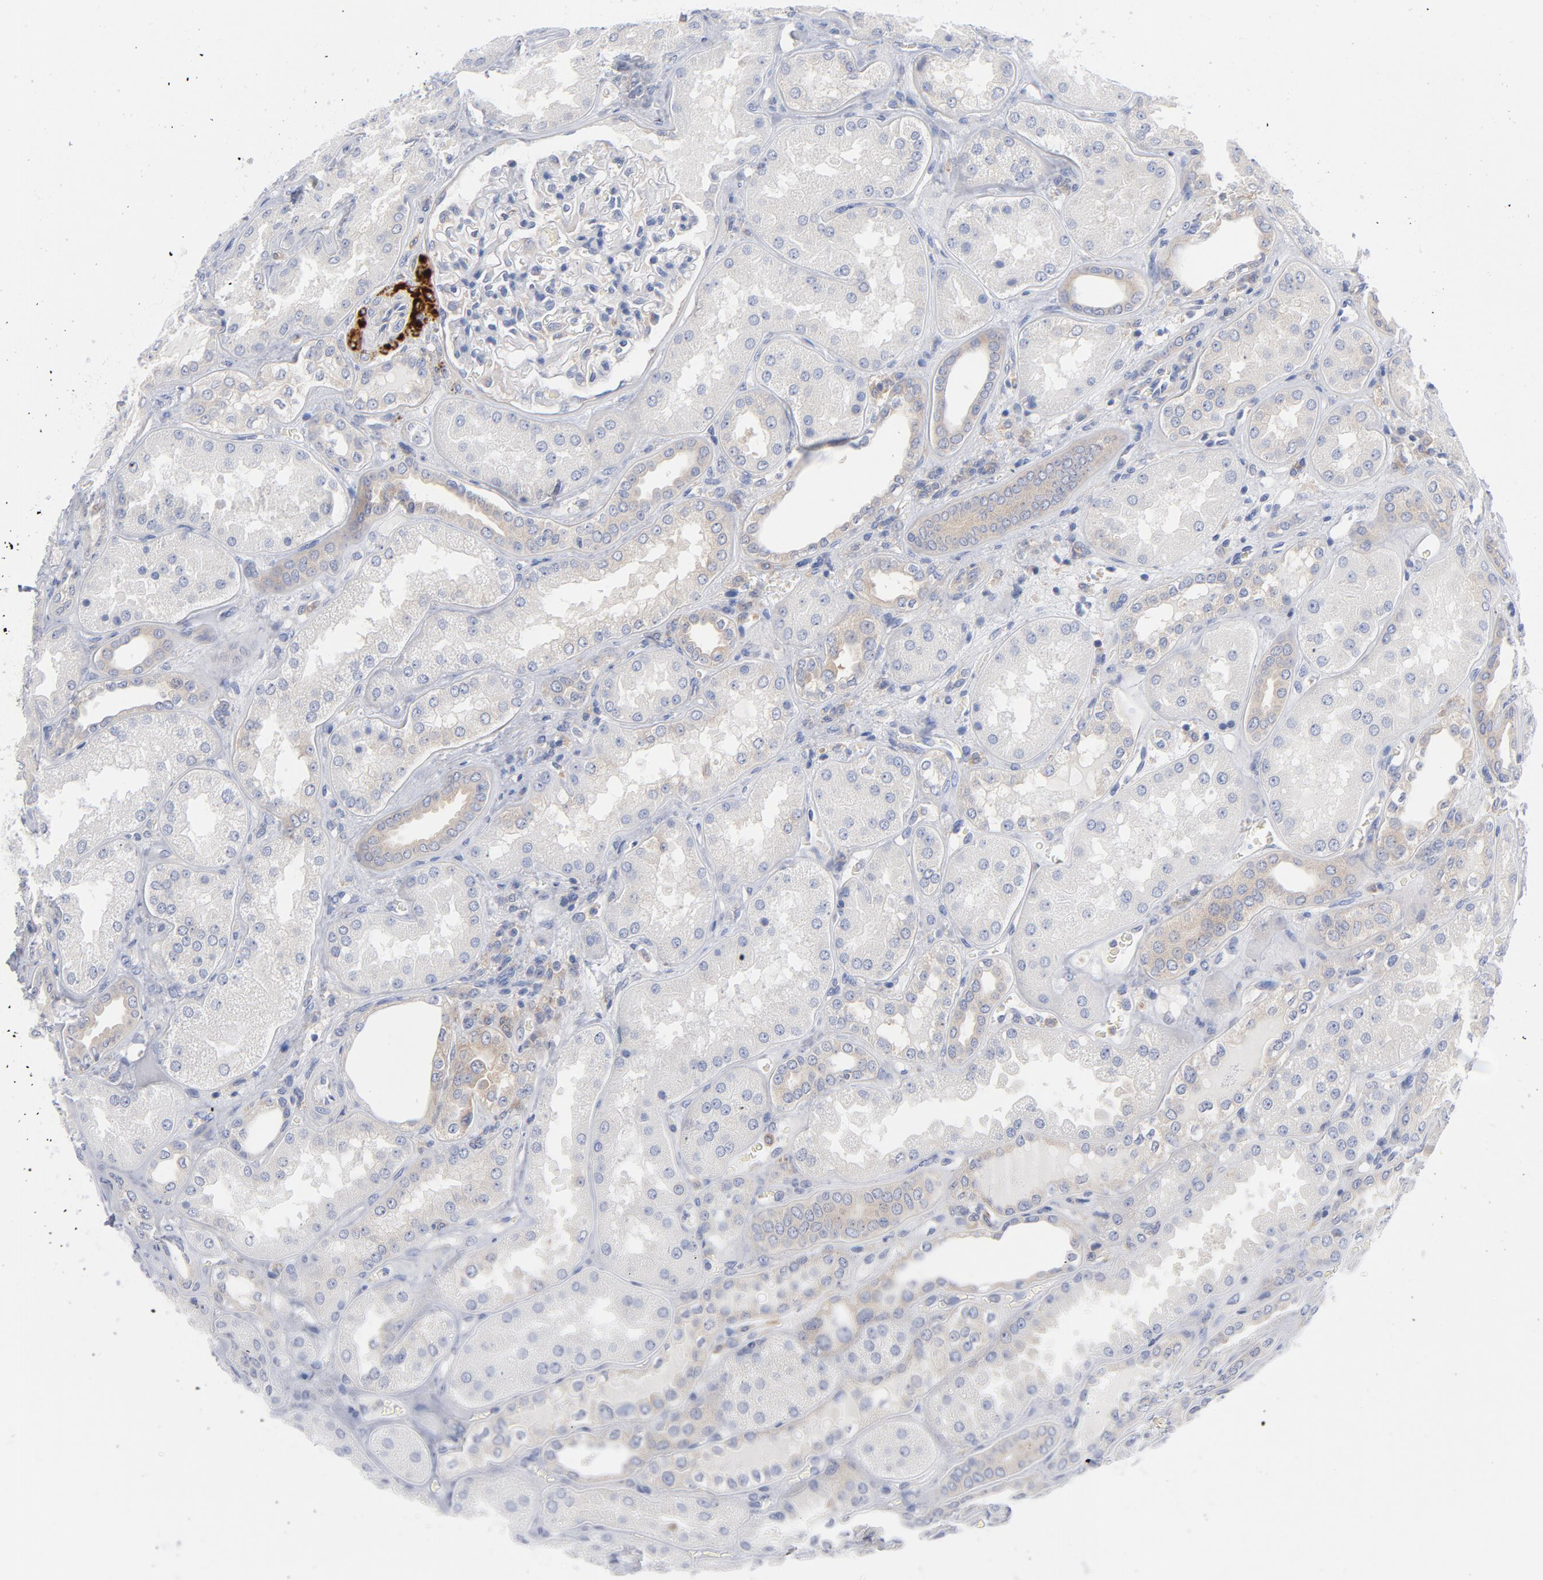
{"staining": {"intensity": "negative", "quantity": "none", "location": "none"}, "tissue": "kidney", "cell_type": "Cells in glomeruli", "image_type": "normal", "snomed": [{"axis": "morphology", "description": "Normal tissue, NOS"}, {"axis": "topography", "description": "Kidney"}], "caption": "DAB (3,3'-diaminobenzidine) immunohistochemical staining of benign kidney demonstrates no significant positivity in cells in glomeruli.", "gene": "CD86", "patient": {"sex": "female", "age": 56}}